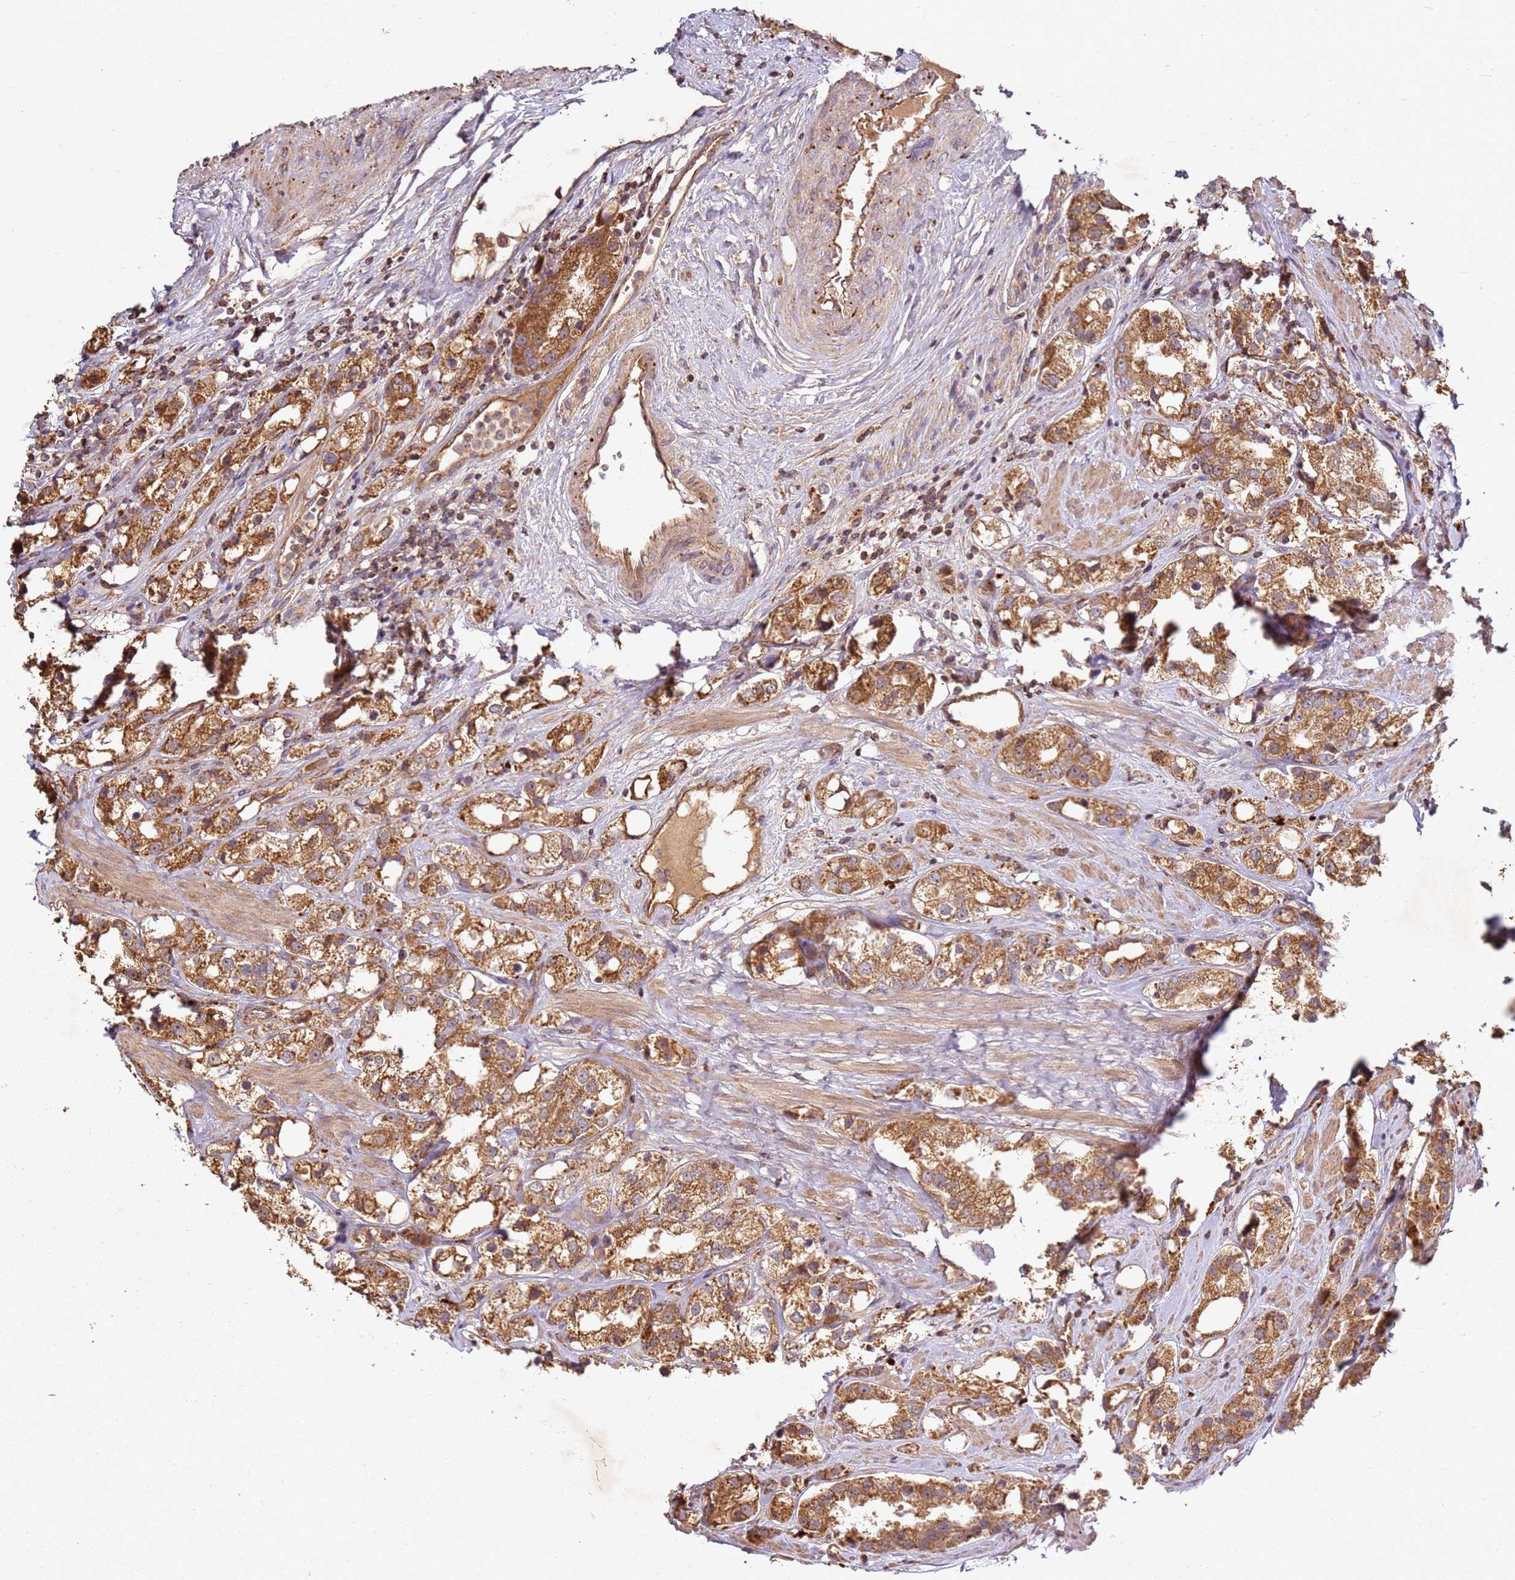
{"staining": {"intensity": "moderate", "quantity": ">75%", "location": "cytoplasmic/membranous"}, "tissue": "prostate cancer", "cell_type": "Tumor cells", "image_type": "cancer", "snomed": [{"axis": "morphology", "description": "Adenocarcinoma, NOS"}, {"axis": "topography", "description": "Prostate"}], "caption": "Prostate adenocarcinoma tissue shows moderate cytoplasmic/membranous expression in approximately >75% of tumor cells", "gene": "SCGB2B2", "patient": {"sex": "male", "age": 79}}